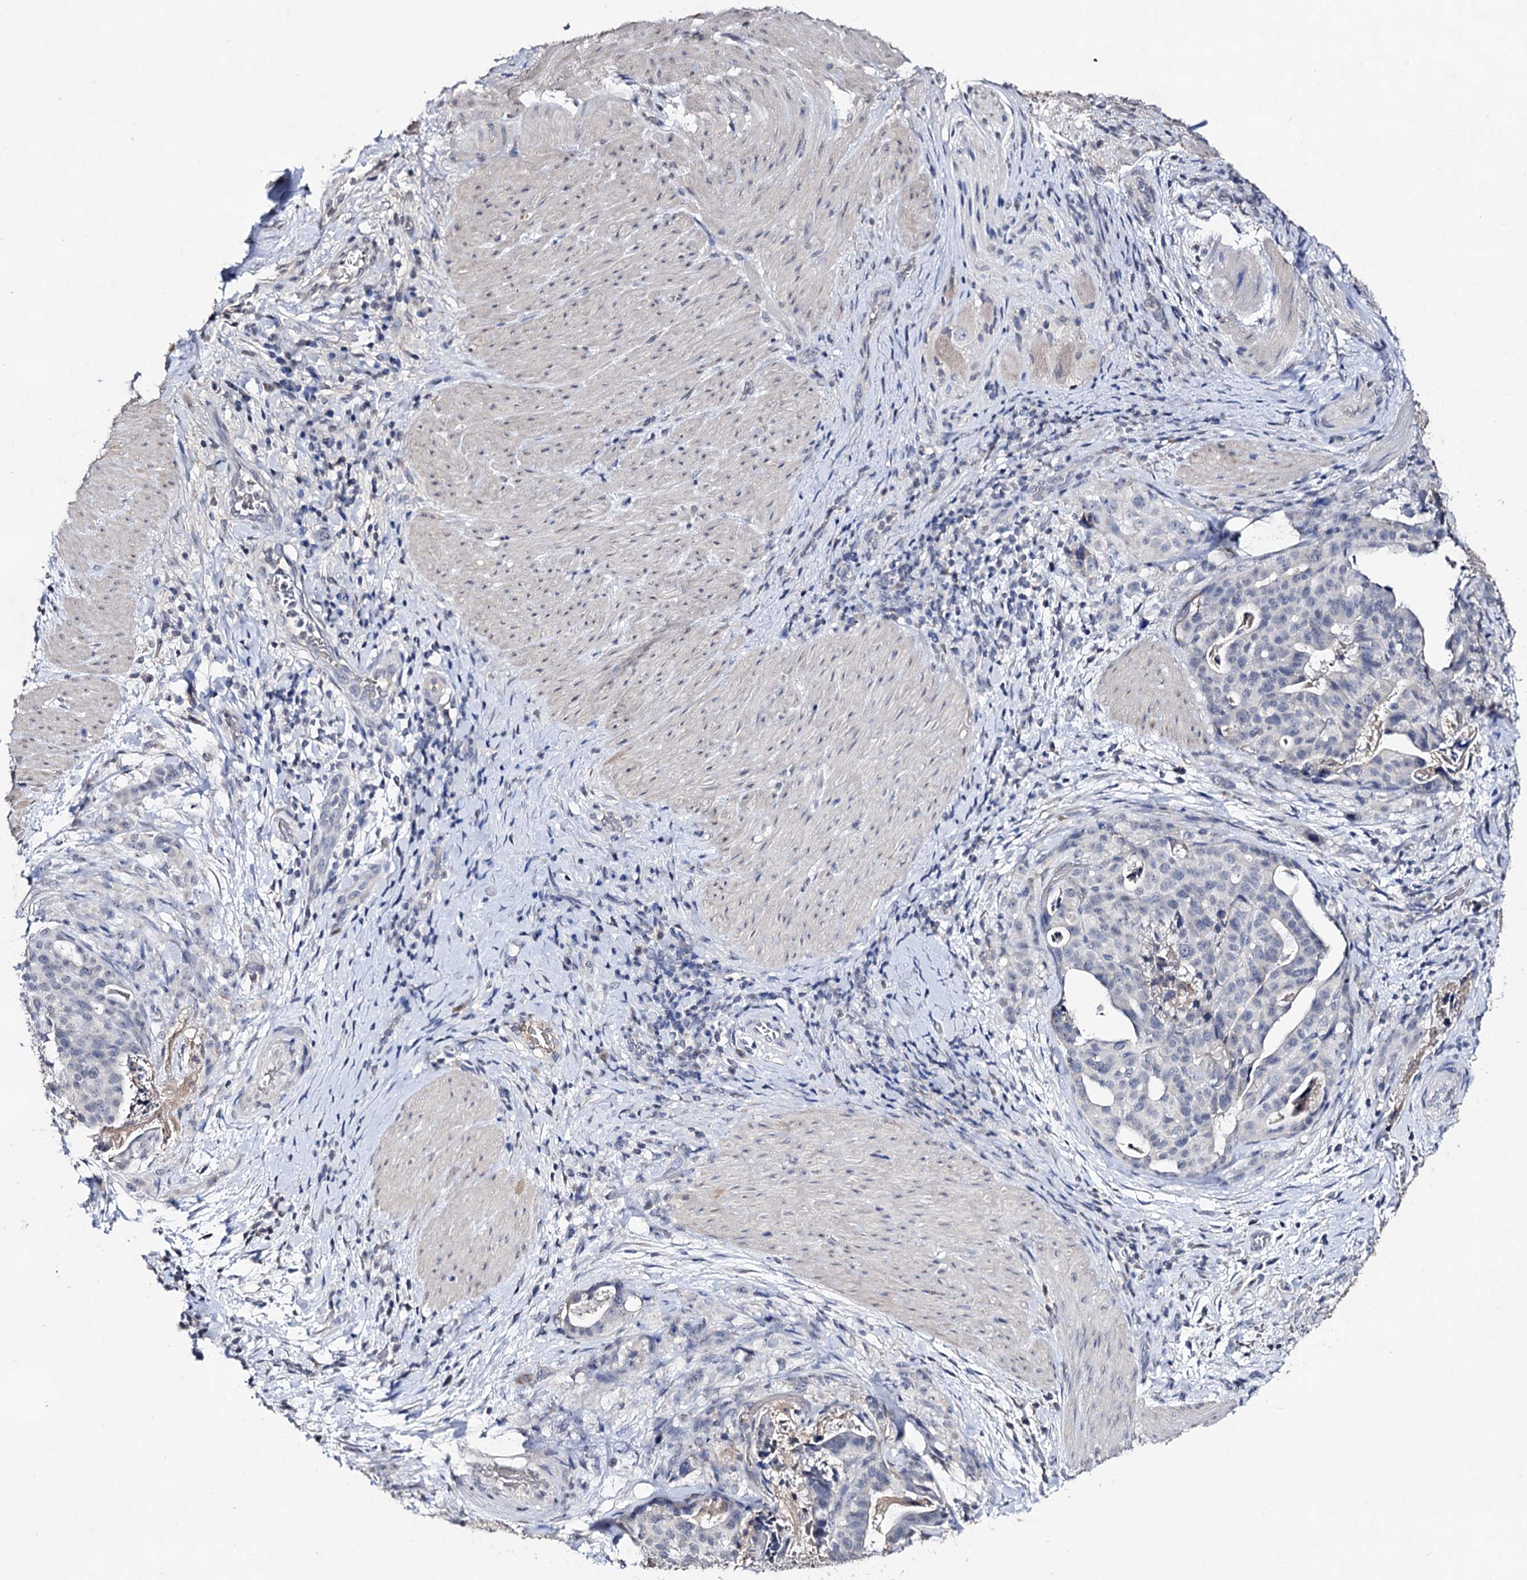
{"staining": {"intensity": "negative", "quantity": "none", "location": "none"}, "tissue": "stomach cancer", "cell_type": "Tumor cells", "image_type": "cancer", "snomed": [{"axis": "morphology", "description": "Adenocarcinoma, NOS"}, {"axis": "topography", "description": "Stomach"}], "caption": "Adenocarcinoma (stomach) was stained to show a protein in brown. There is no significant expression in tumor cells.", "gene": "PLIN1", "patient": {"sex": "male", "age": 48}}